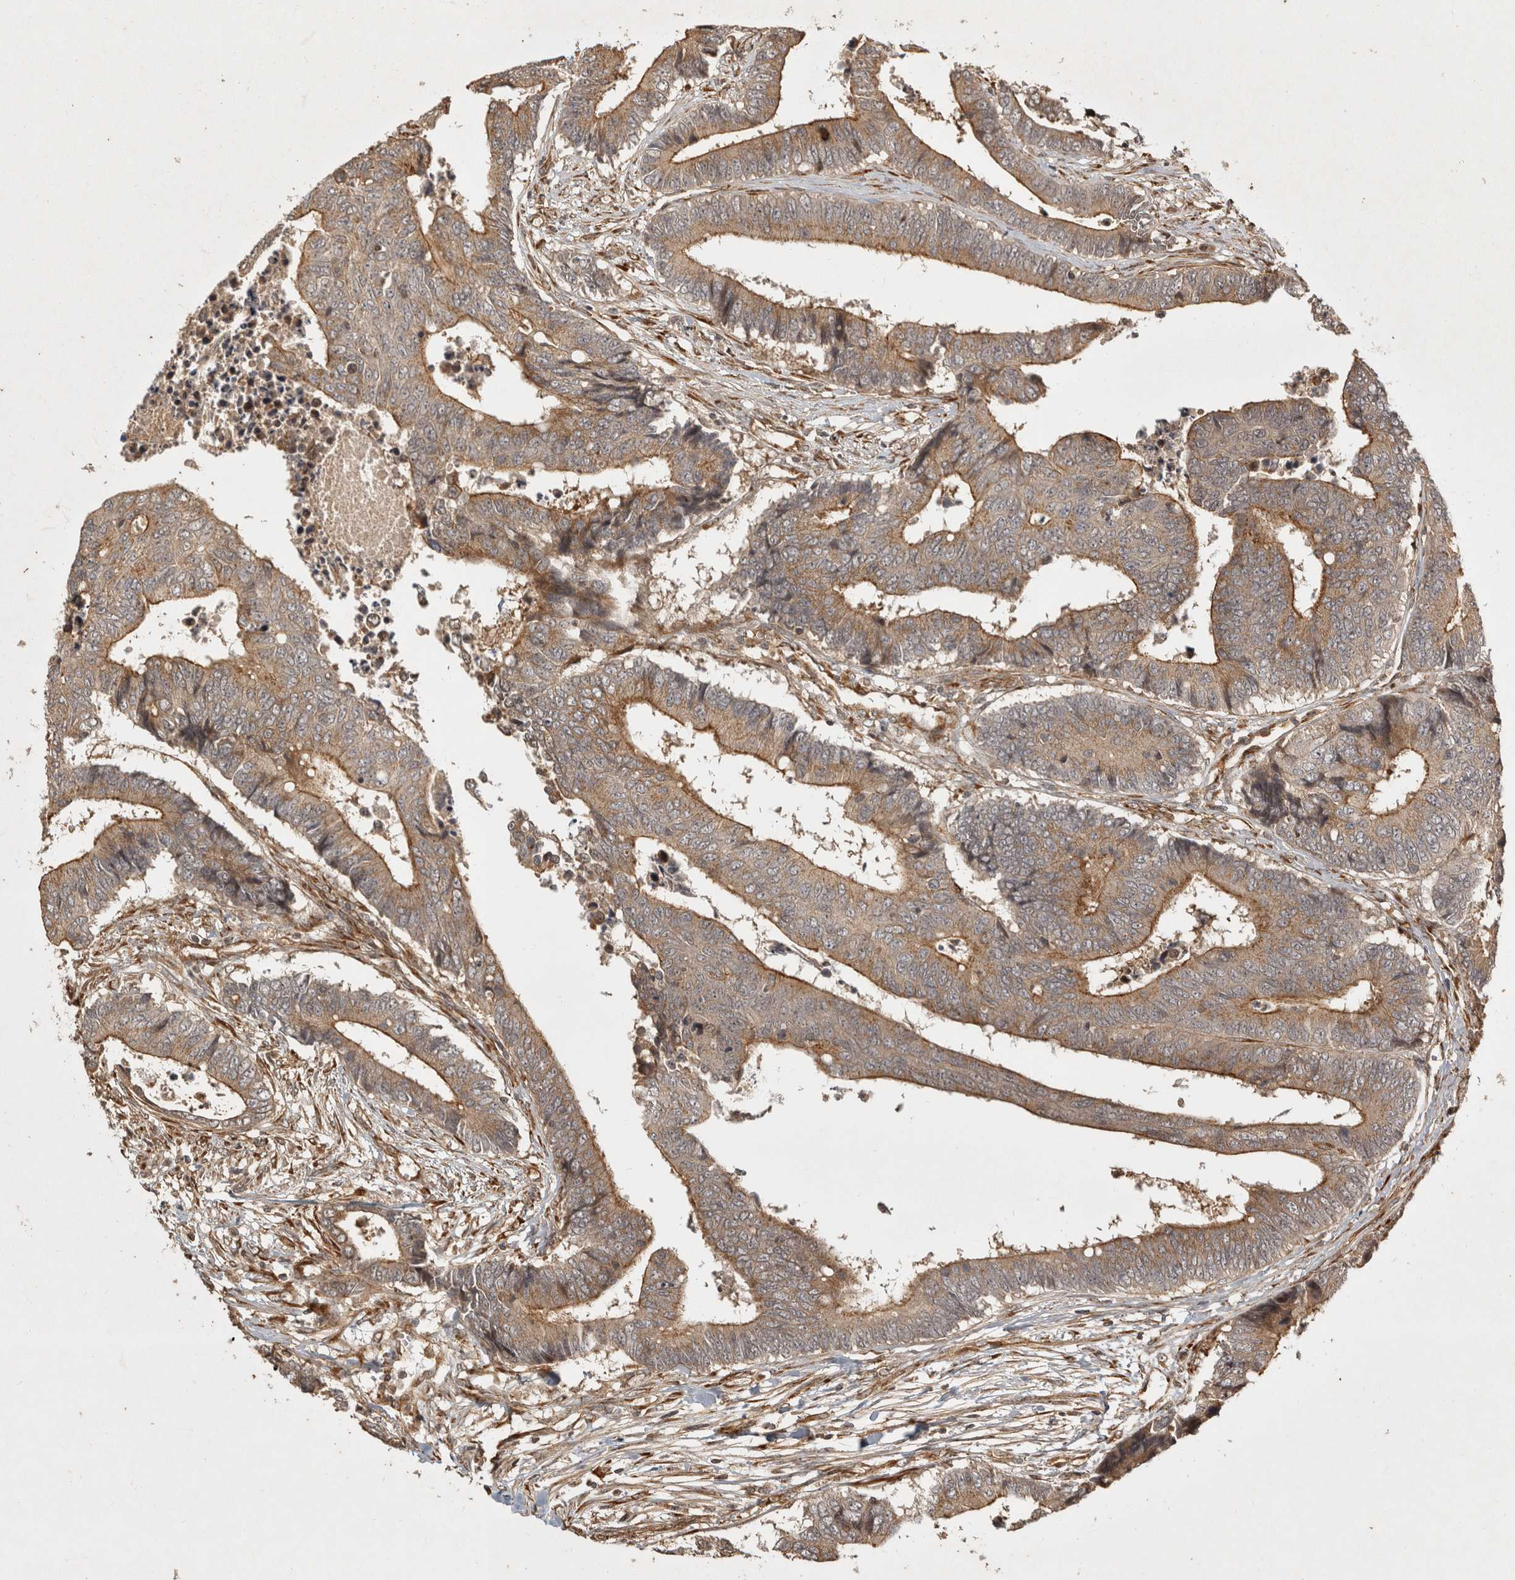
{"staining": {"intensity": "weak", "quantity": ">75%", "location": "cytoplasmic/membranous"}, "tissue": "colorectal cancer", "cell_type": "Tumor cells", "image_type": "cancer", "snomed": [{"axis": "morphology", "description": "Adenocarcinoma, NOS"}, {"axis": "topography", "description": "Rectum"}], "caption": "This histopathology image displays immunohistochemistry staining of colorectal cancer, with low weak cytoplasmic/membranous staining in about >75% of tumor cells.", "gene": "CAMSAP2", "patient": {"sex": "male", "age": 84}}